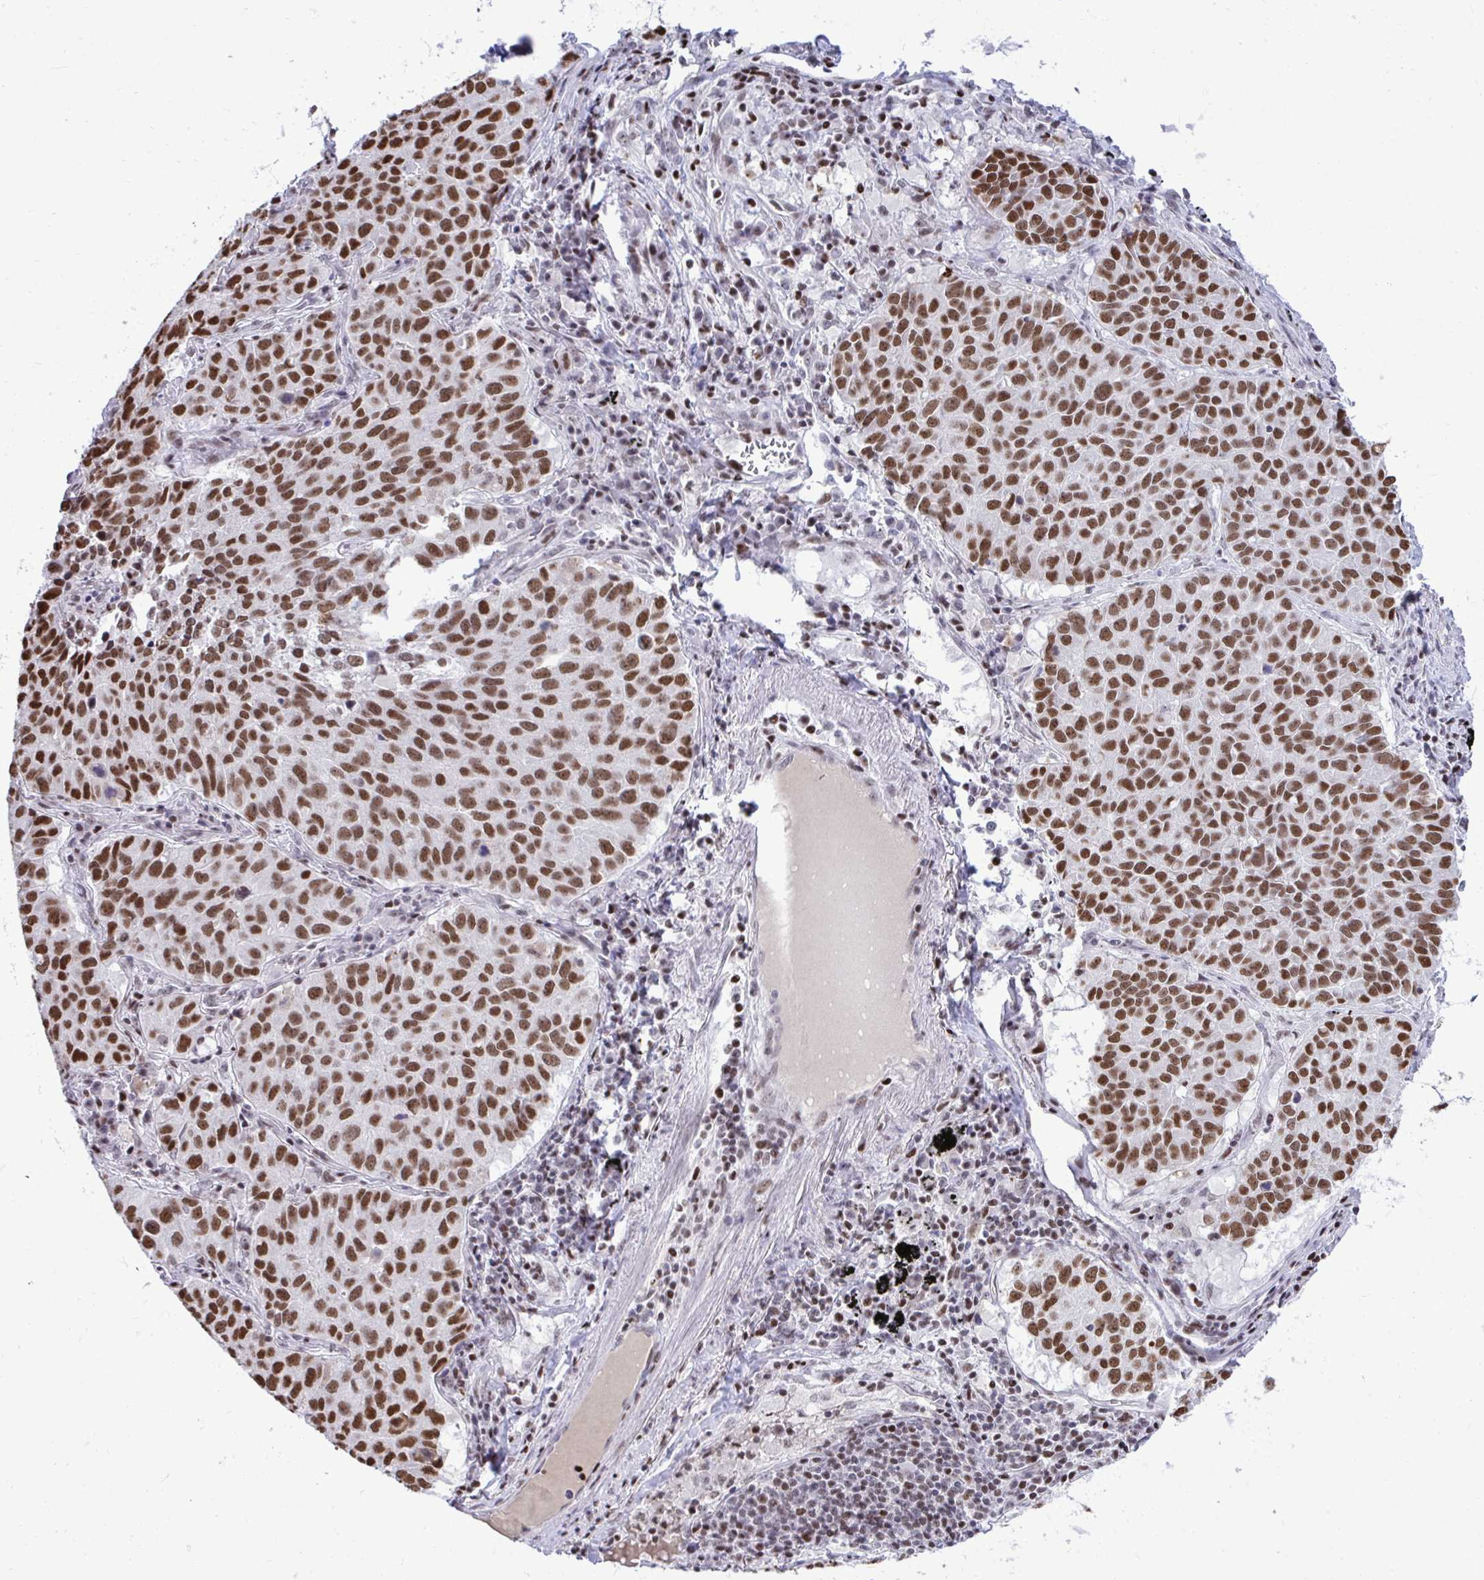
{"staining": {"intensity": "moderate", "quantity": ">75%", "location": "nuclear"}, "tissue": "lung cancer", "cell_type": "Tumor cells", "image_type": "cancer", "snomed": [{"axis": "morphology", "description": "Adenocarcinoma, NOS"}, {"axis": "topography", "description": "Lung"}], "caption": "Immunohistochemical staining of adenocarcinoma (lung) exhibits medium levels of moderate nuclear expression in approximately >75% of tumor cells.", "gene": "C14orf39", "patient": {"sex": "female", "age": 50}}